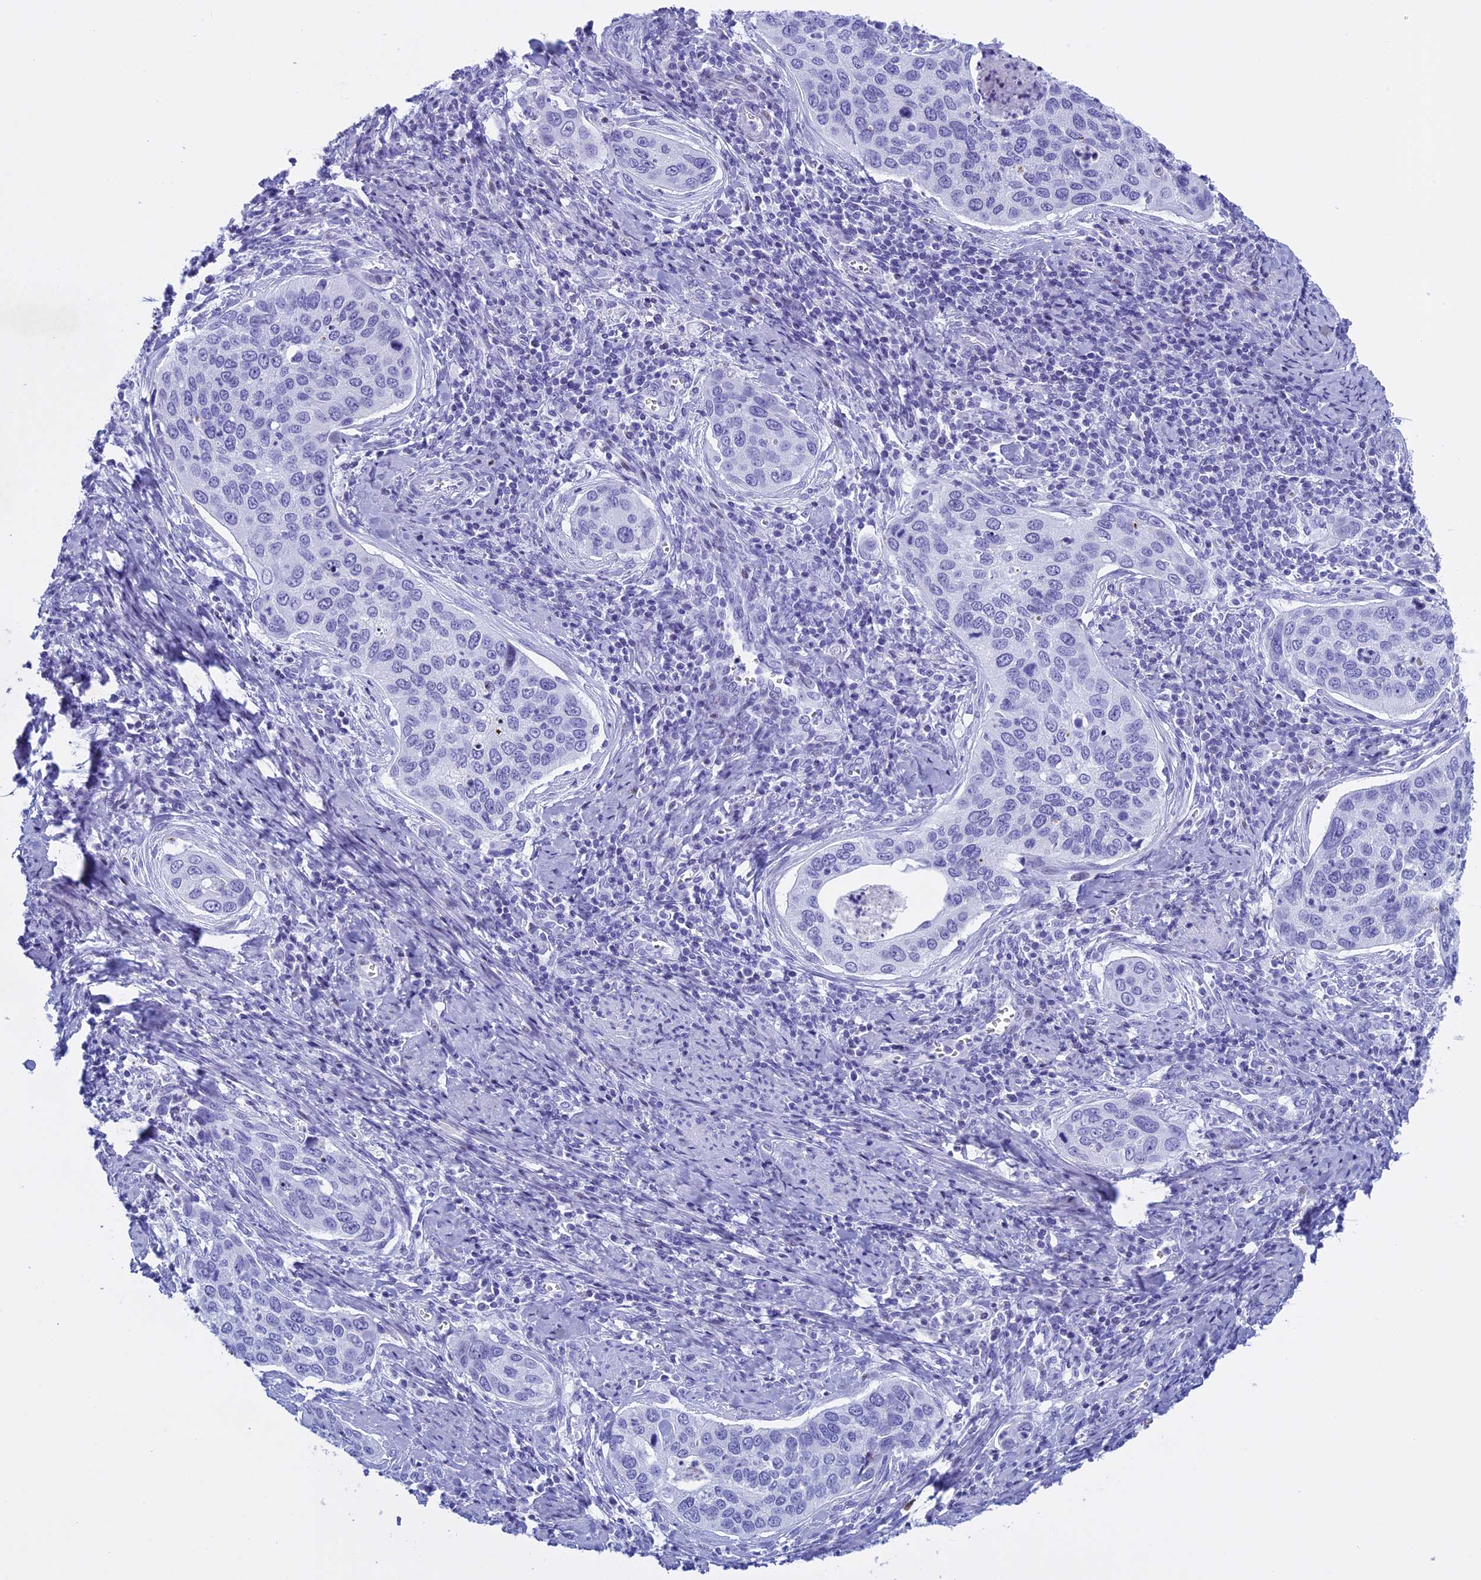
{"staining": {"intensity": "negative", "quantity": "none", "location": "none"}, "tissue": "cervical cancer", "cell_type": "Tumor cells", "image_type": "cancer", "snomed": [{"axis": "morphology", "description": "Squamous cell carcinoma, NOS"}, {"axis": "topography", "description": "Cervix"}], "caption": "High magnification brightfield microscopy of squamous cell carcinoma (cervical) stained with DAB (brown) and counterstained with hematoxylin (blue): tumor cells show no significant expression.", "gene": "KCTD21", "patient": {"sex": "female", "age": 53}}